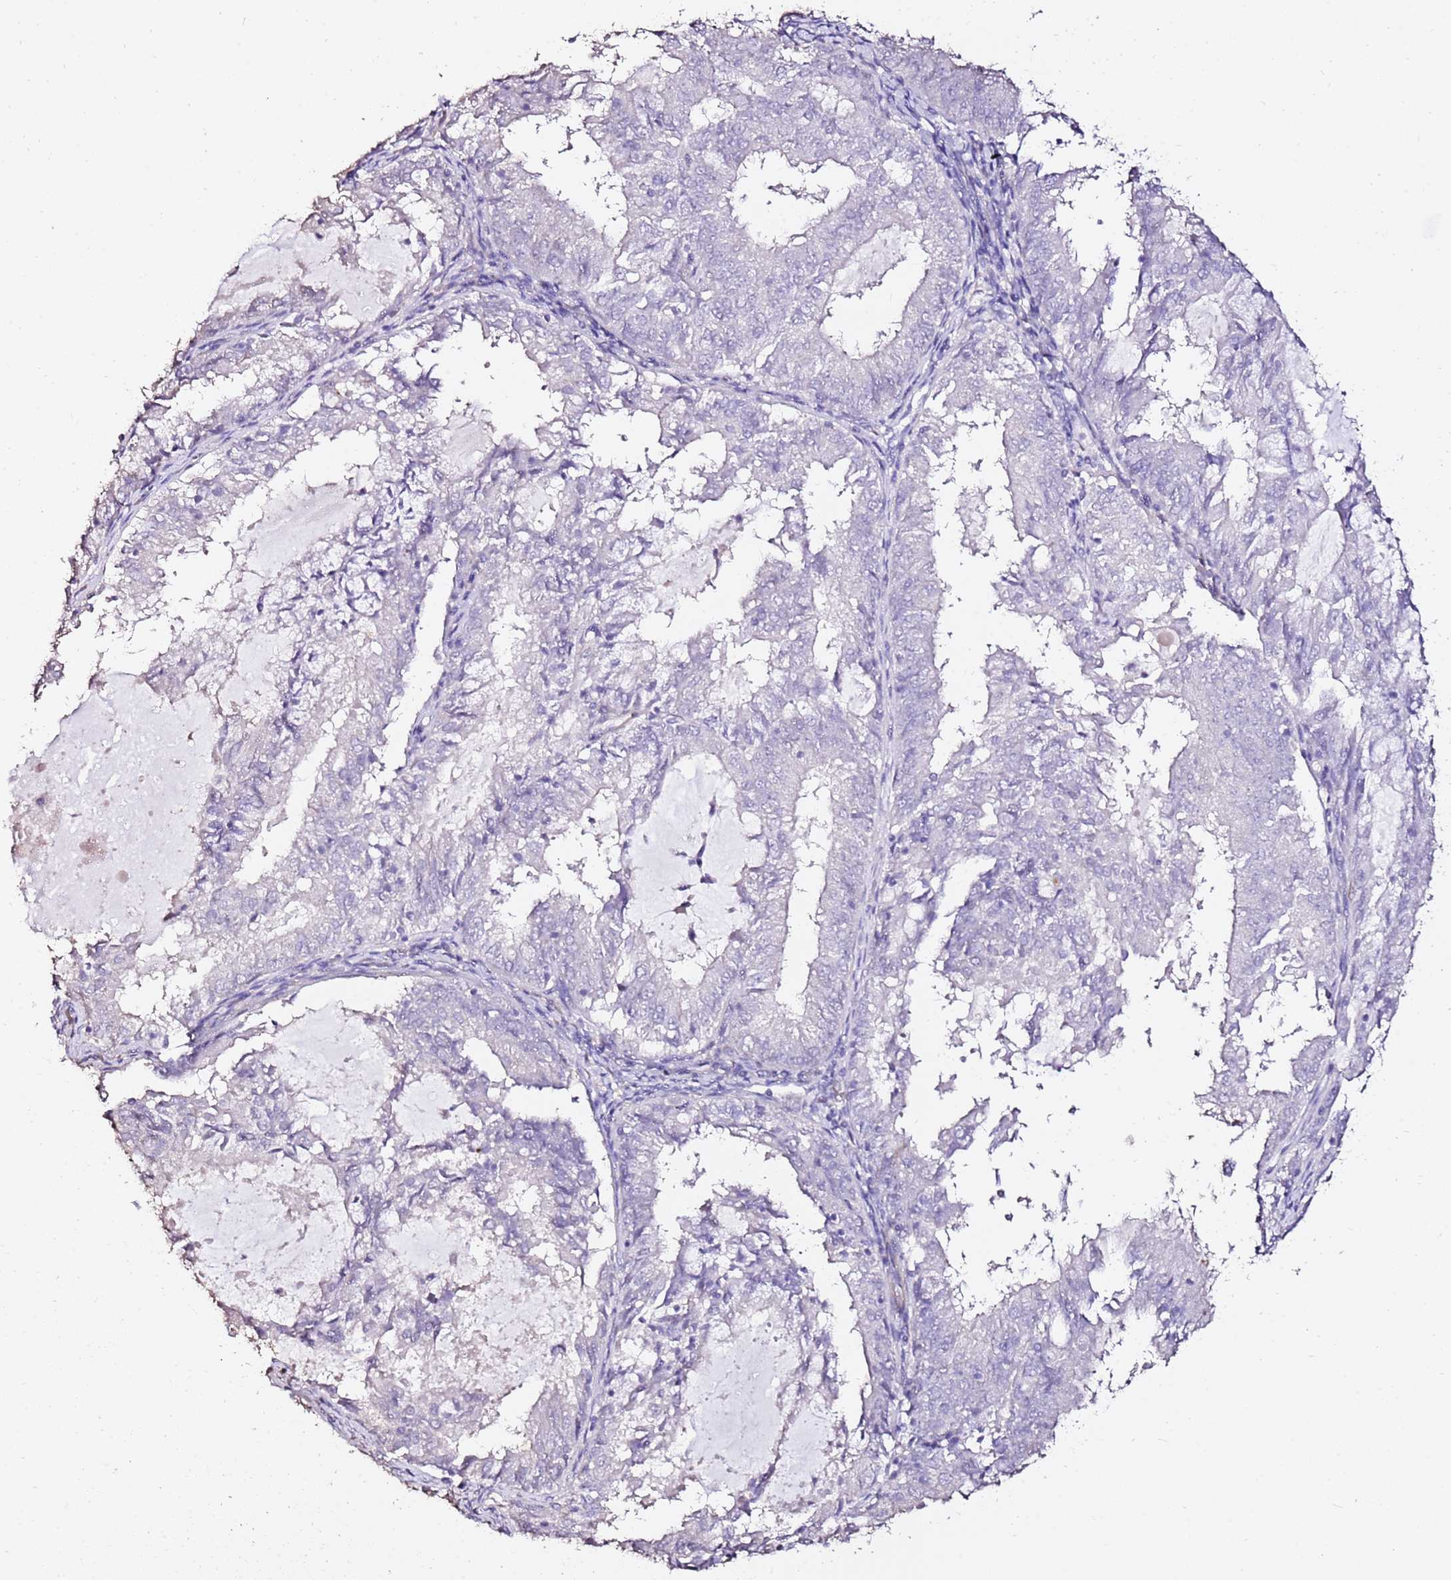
{"staining": {"intensity": "negative", "quantity": "none", "location": "none"}, "tissue": "endometrial cancer", "cell_type": "Tumor cells", "image_type": "cancer", "snomed": [{"axis": "morphology", "description": "Adenocarcinoma, NOS"}, {"axis": "topography", "description": "Endometrium"}], "caption": "Immunohistochemistry (IHC) histopathology image of human endometrial cancer (adenocarcinoma) stained for a protein (brown), which displays no staining in tumor cells.", "gene": "ART5", "patient": {"sex": "female", "age": 57}}